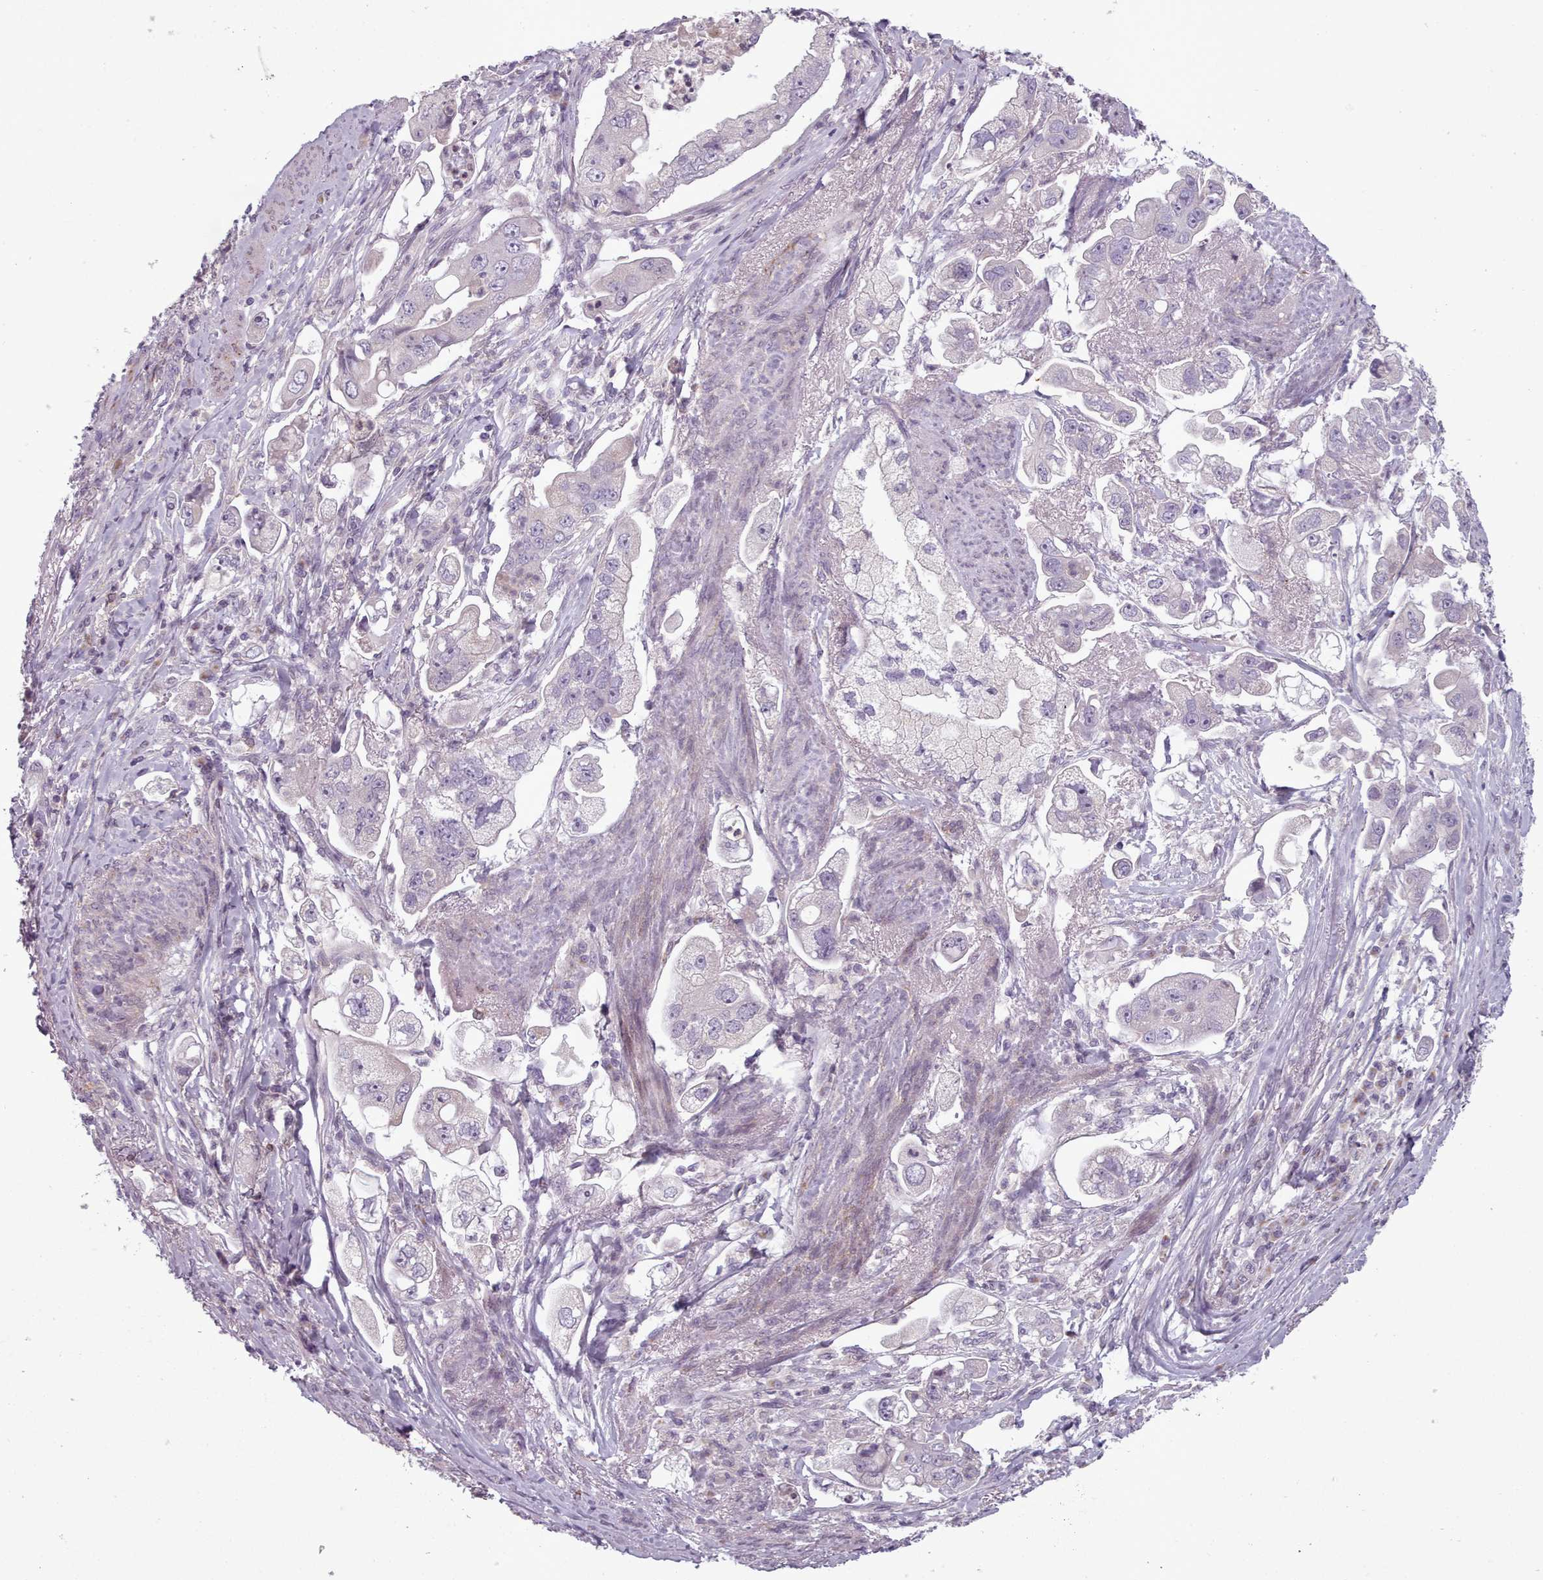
{"staining": {"intensity": "negative", "quantity": "none", "location": "none"}, "tissue": "stomach cancer", "cell_type": "Tumor cells", "image_type": "cancer", "snomed": [{"axis": "morphology", "description": "Adenocarcinoma, NOS"}, {"axis": "topography", "description": "Stomach"}], "caption": "Stomach cancer stained for a protein using immunohistochemistry (IHC) displays no positivity tumor cells.", "gene": "LAPTM5", "patient": {"sex": "male", "age": 62}}